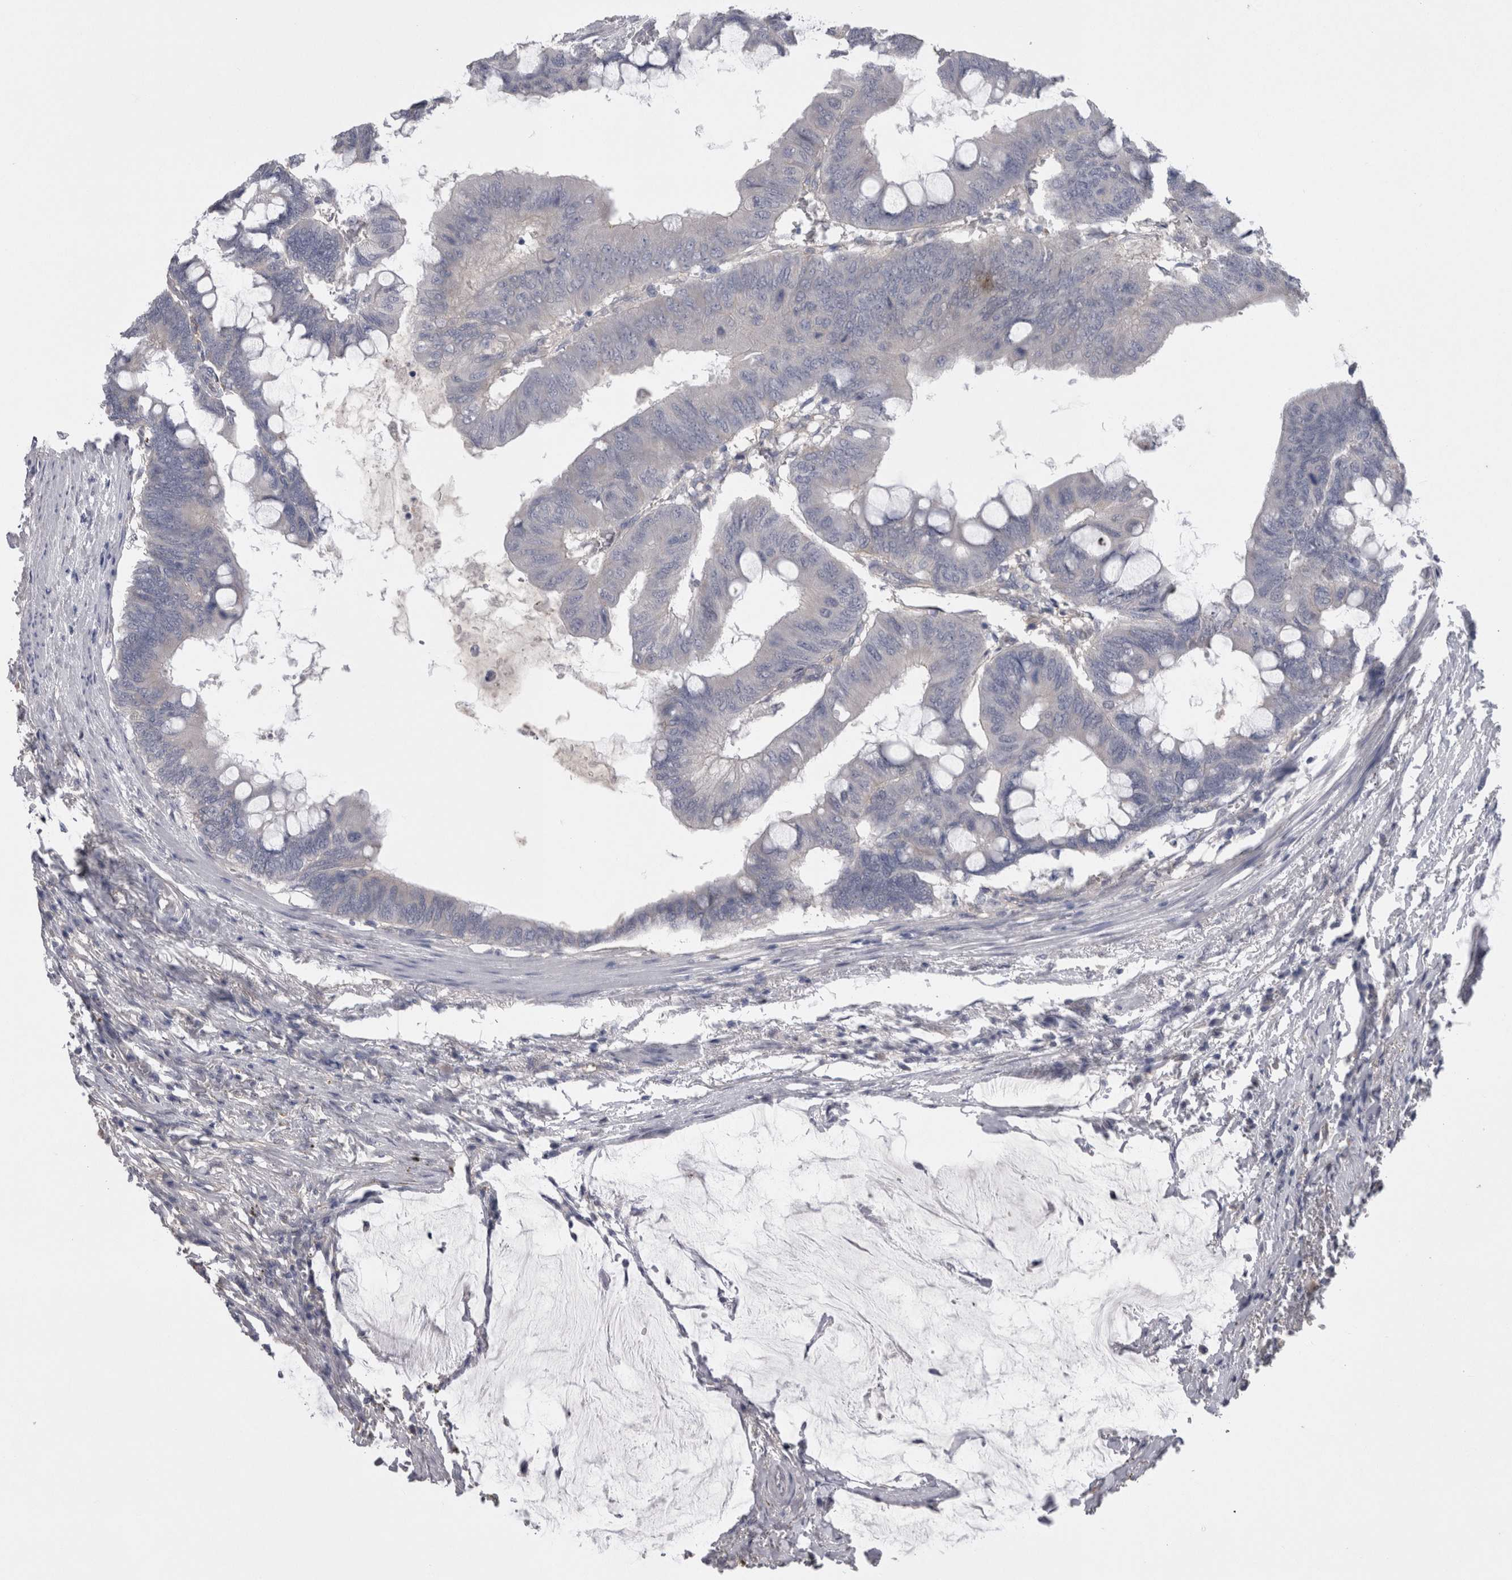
{"staining": {"intensity": "negative", "quantity": "none", "location": "none"}, "tissue": "colorectal cancer", "cell_type": "Tumor cells", "image_type": "cancer", "snomed": [{"axis": "morphology", "description": "Normal tissue, NOS"}, {"axis": "morphology", "description": "Adenocarcinoma, NOS"}, {"axis": "topography", "description": "Rectum"}, {"axis": "topography", "description": "Peripheral nerve tissue"}], "caption": "This is an IHC micrograph of human colorectal cancer (adenocarcinoma). There is no positivity in tumor cells.", "gene": "NECTIN2", "patient": {"sex": "male", "age": 92}}